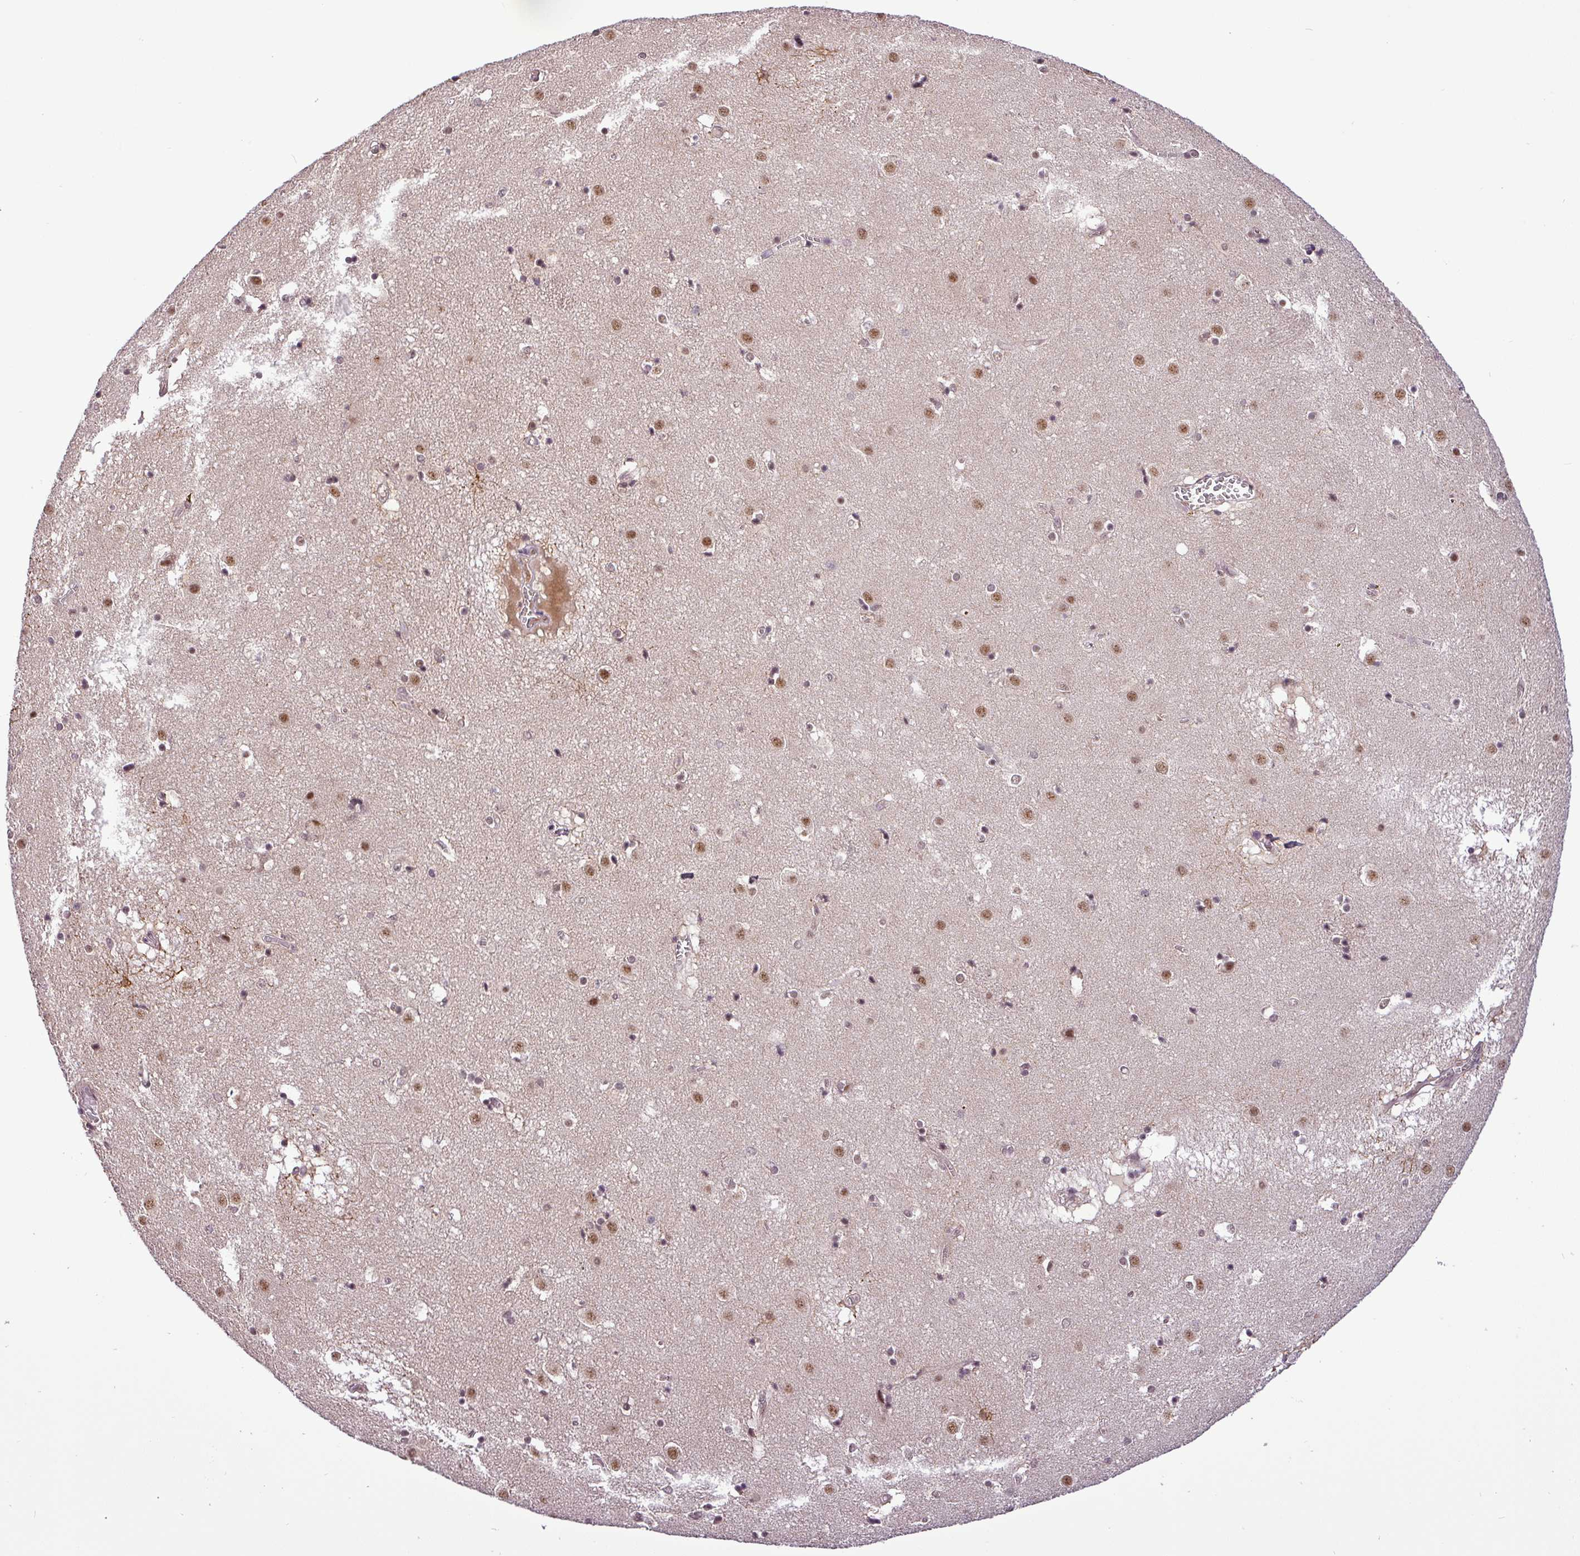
{"staining": {"intensity": "moderate", "quantity": "25%-75%", "location": "nuclear"}, "tissue": "caudate", "cell_type": "Glial cells", "image_type": "normal", "snomed": [{"axis": "morphology", "description": "Normal tissue, NOS"}, {"axis": "topography", "description": "Lateral ventricle wall"}], "caption": "Immunohistochemical staining of unremarkable human caudate exhibits medium levels of moderate nuclear expression in about 25%-75% of glial cells.", "gene": "MFHAS1", "patient": {"sex": "male", "age": 70}}